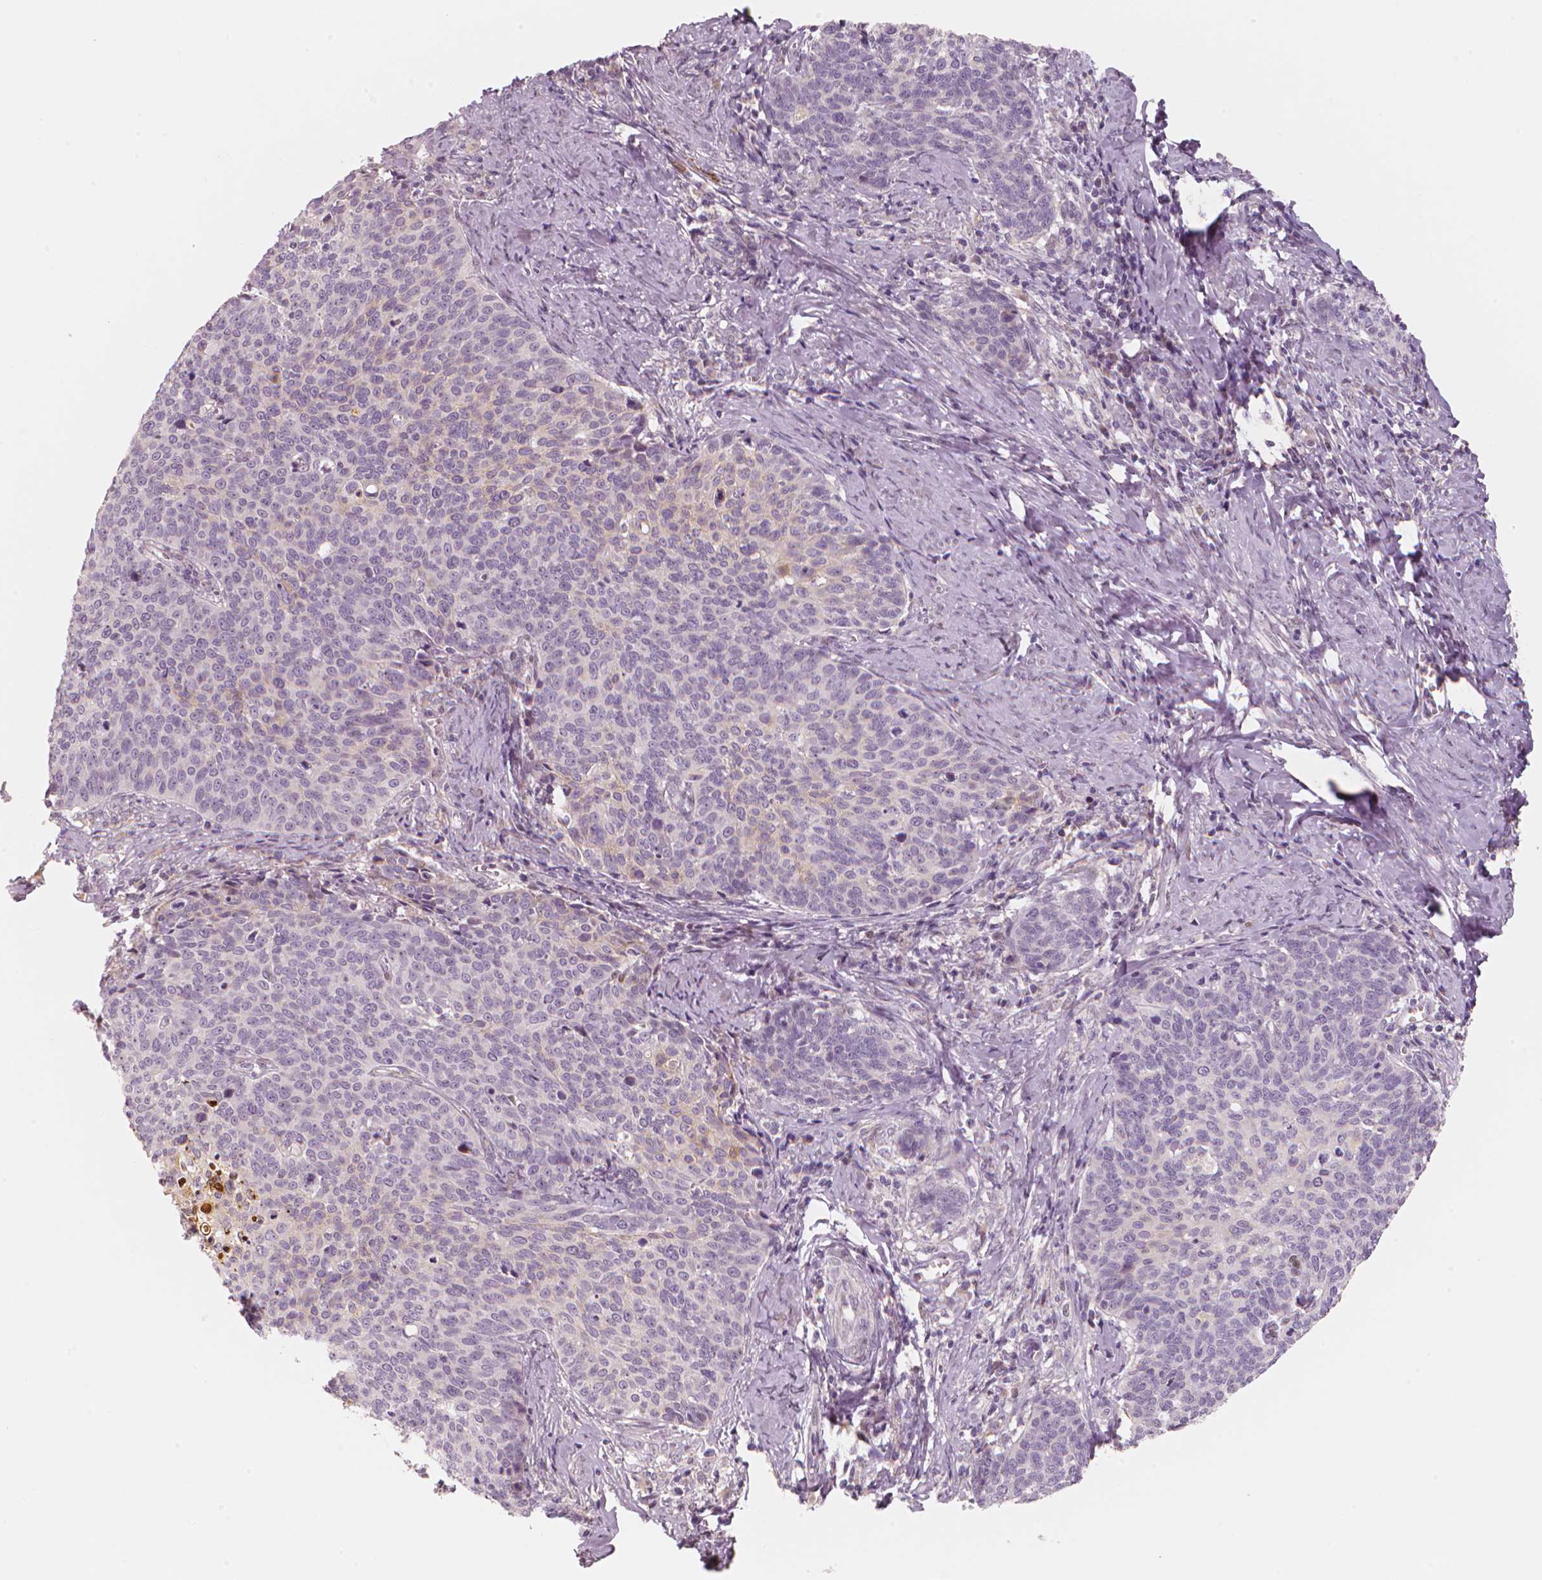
{"staining": {"intensity": "negative", "quantity": "none", "location": "none"}, "tissue": "cervical cancer", "cell_type": "Tumor cells", "image_type": "cancer", "snomed": [{"axis": "morphology", "description": "Normal tissue, NOS"}, {"axis": "morphology", "description": "Squamous cell carcinoma, NOS"}, {"axis": "topography", "description": "Cervix"}], "caption": "DAB (3,3'-diaminobenzidine) immunohistochemical staining of cervical cancer (squamous cell carcinoma) reveals no significant staining in tumor cells.", "gene": "RNASE7", "patient": {"sex": "female", "age": 39}}